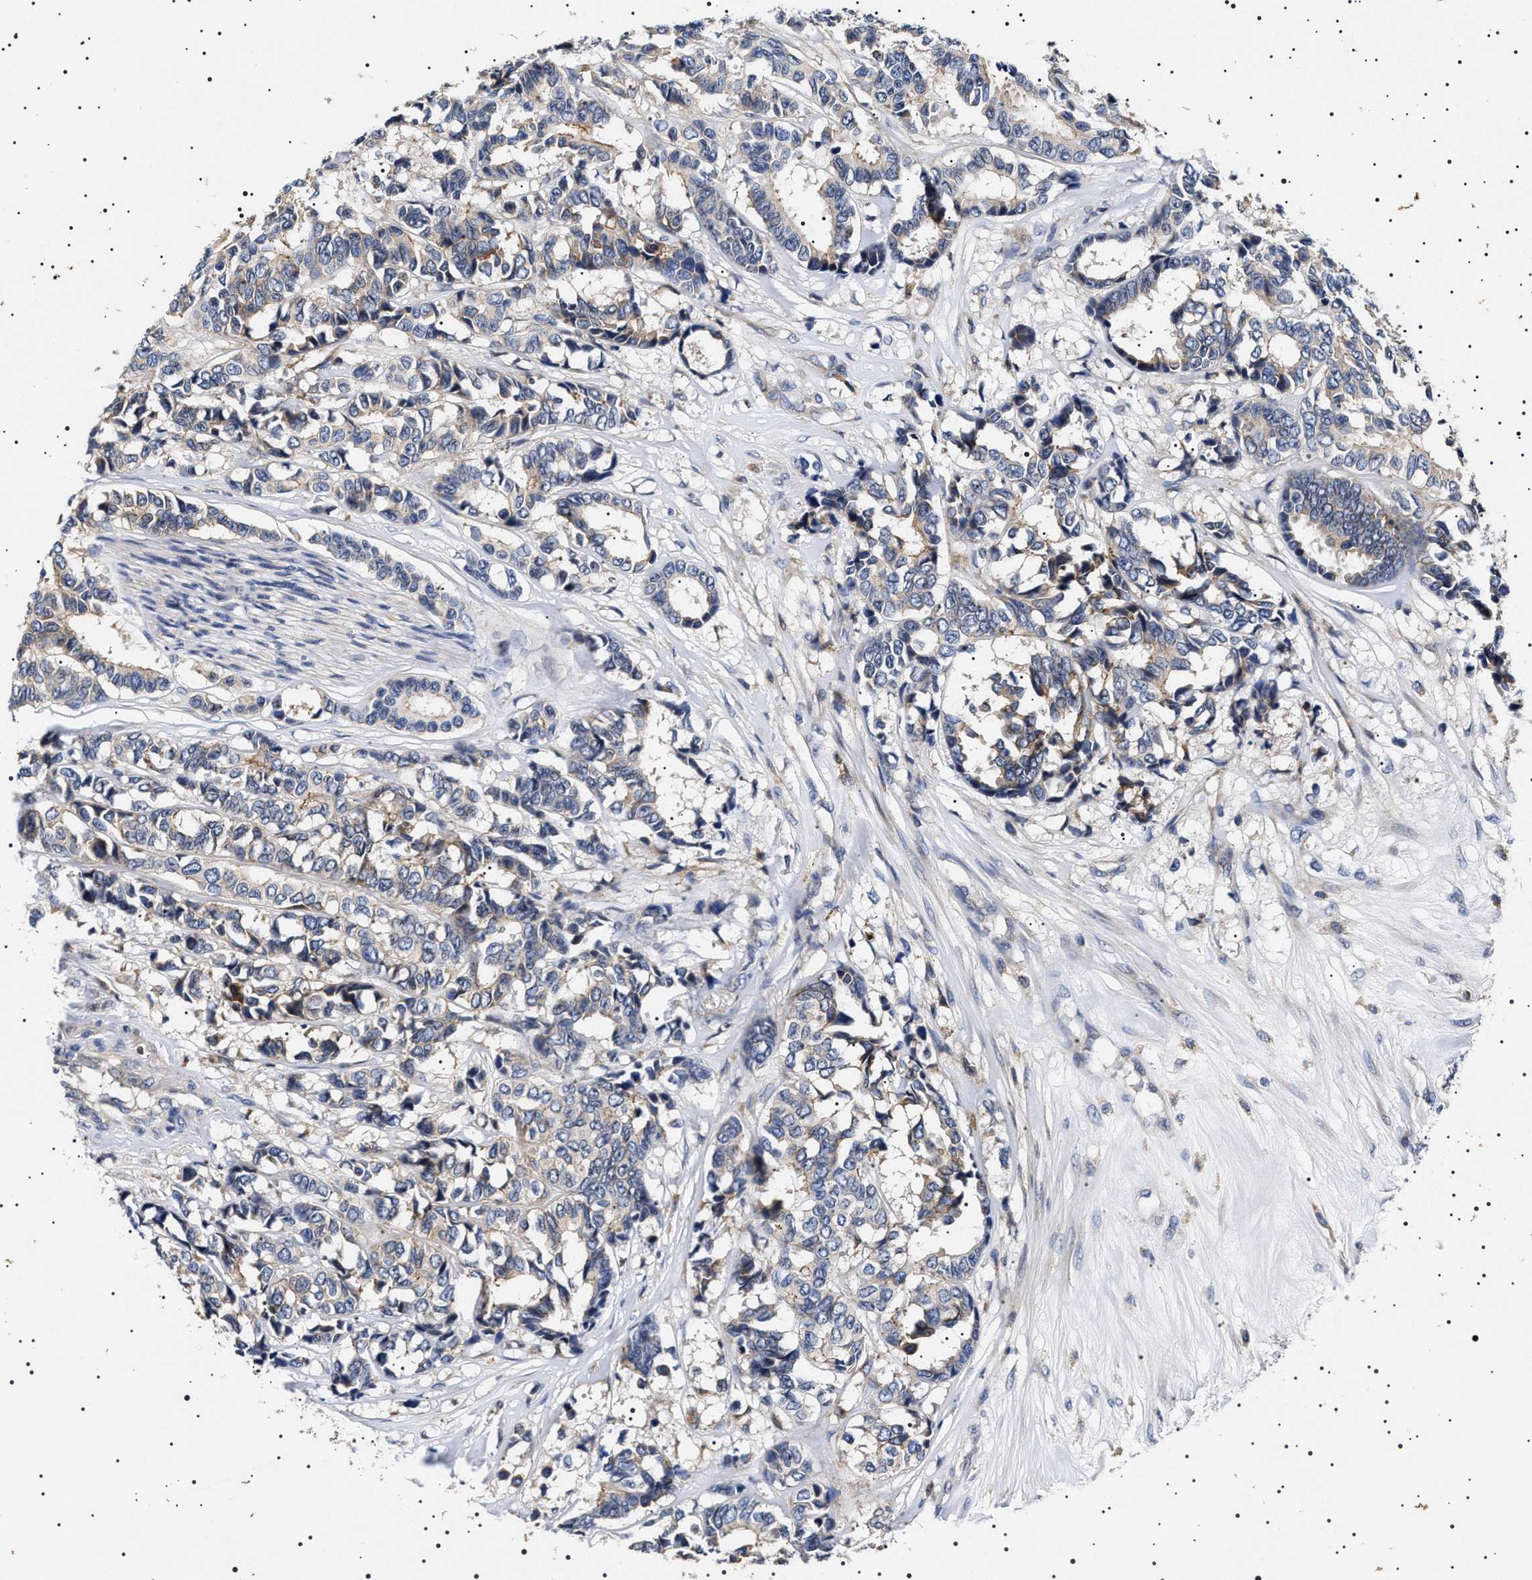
{"staining": {"intensity": "negative", "quantity": "none", "location": "none"}, "tissue": "breast cancer", "cell_type": "Tumor cells", "image_type": "cancer", "snomed": [{"axis": "morphology", "description": "Duct carcinoma"}, {"axis": "topography", "description": "Breast"}], "caption": "Human breast infiltrating ductal carcinoma stained for a protein using IHC demonstrates no expression in tumor cells.", "gene": "SLC4A7", "patient": {"sex": "female", "age": 87}}